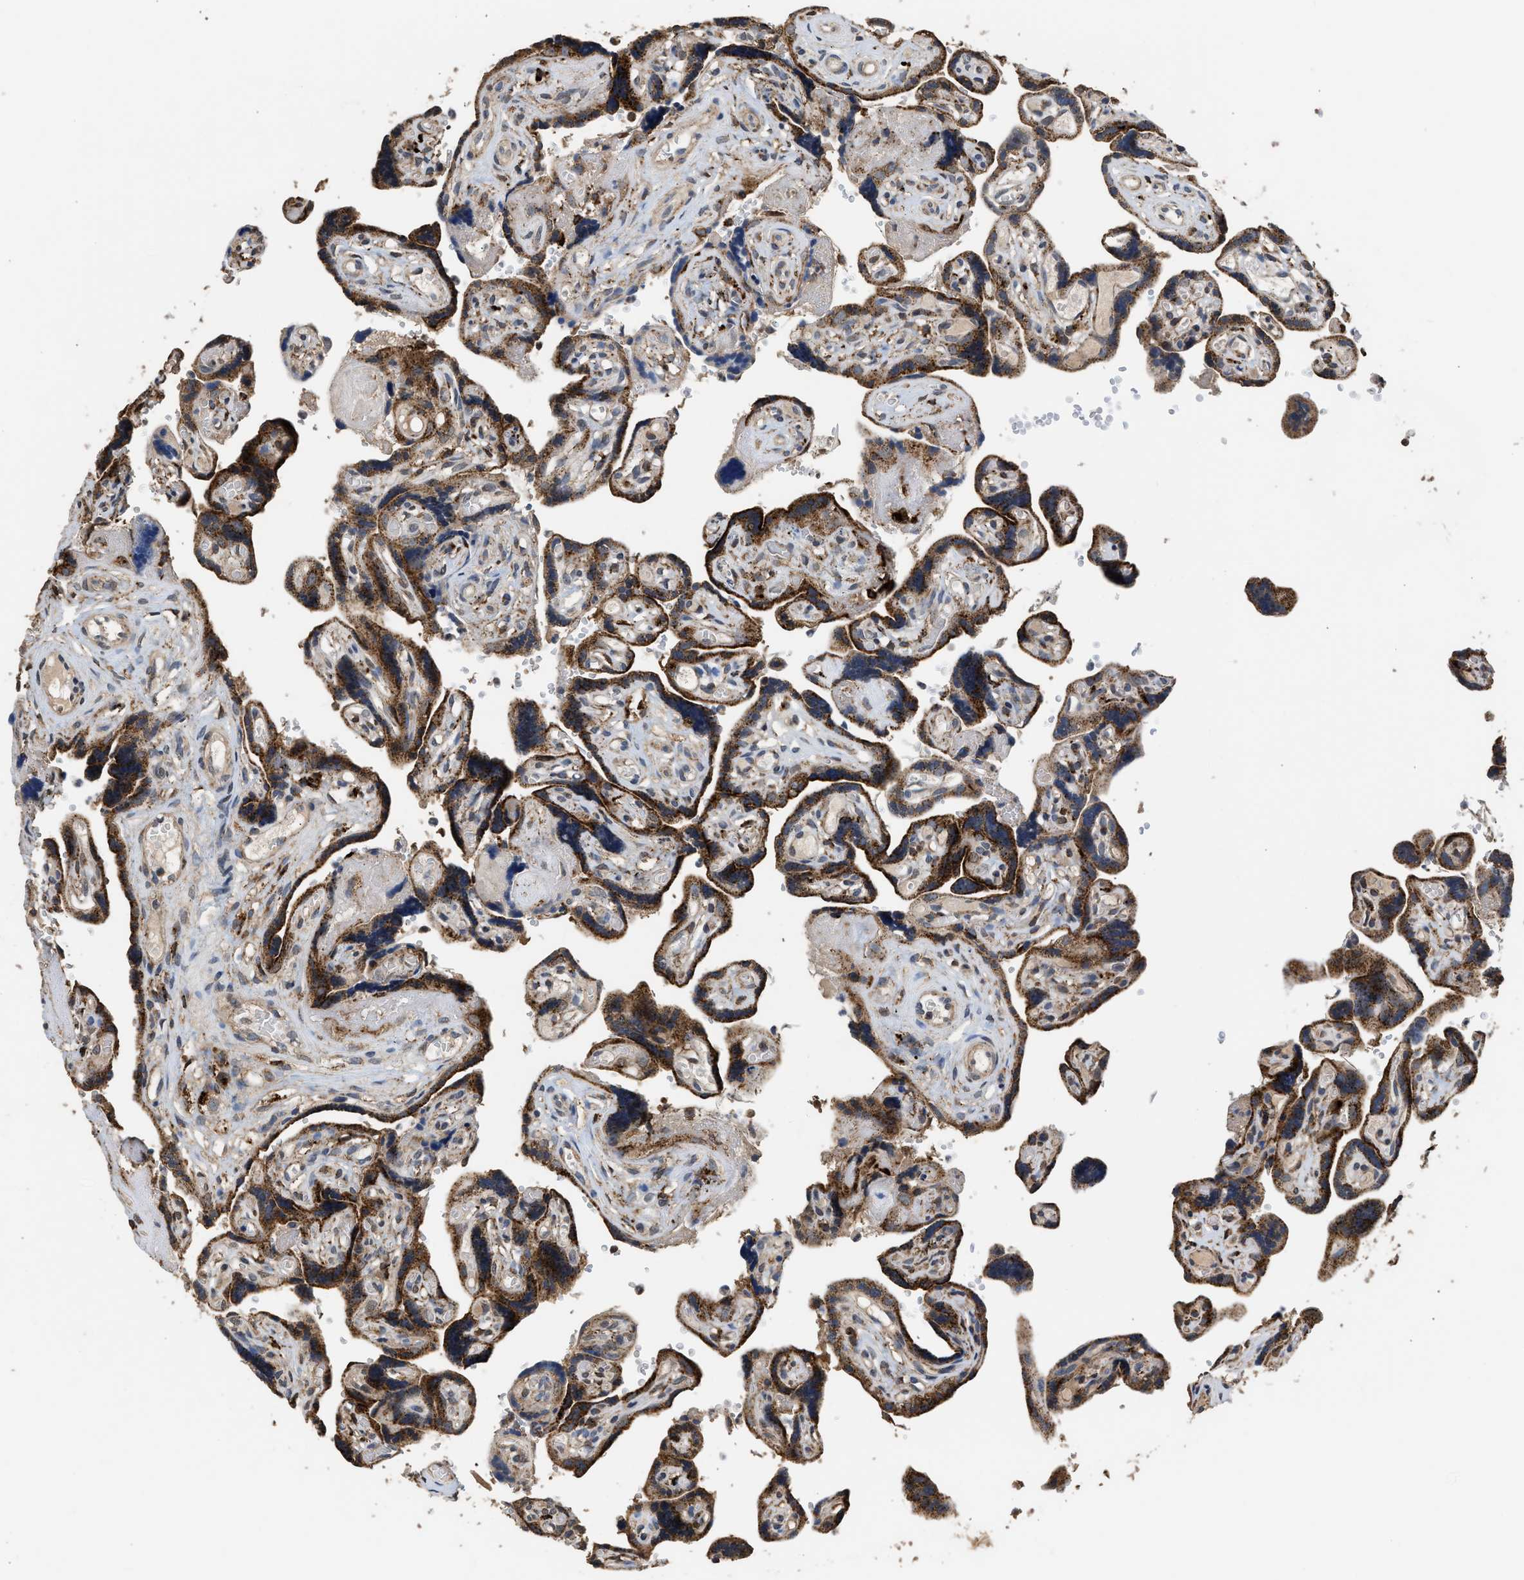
{"staining": {"intensity": "moderate", "quantity": ">75%", "location": "cytoplasmic/membranous"}, "tissue": "placenta", "cell_type": "Decidual cells", "image_type": "normal", "snomed": [{"axis": "morphology", "description": "Normal tissue, NOS"}, {"axis": "topography", "description": "Placenta"}], "caption": "A brown stain highlights moderate cytoplasmic/membranous staining of a protein in decidual cells of normal placenta.", "gene": "CTSV", "patient": {"sex": "female", "age": 30}}